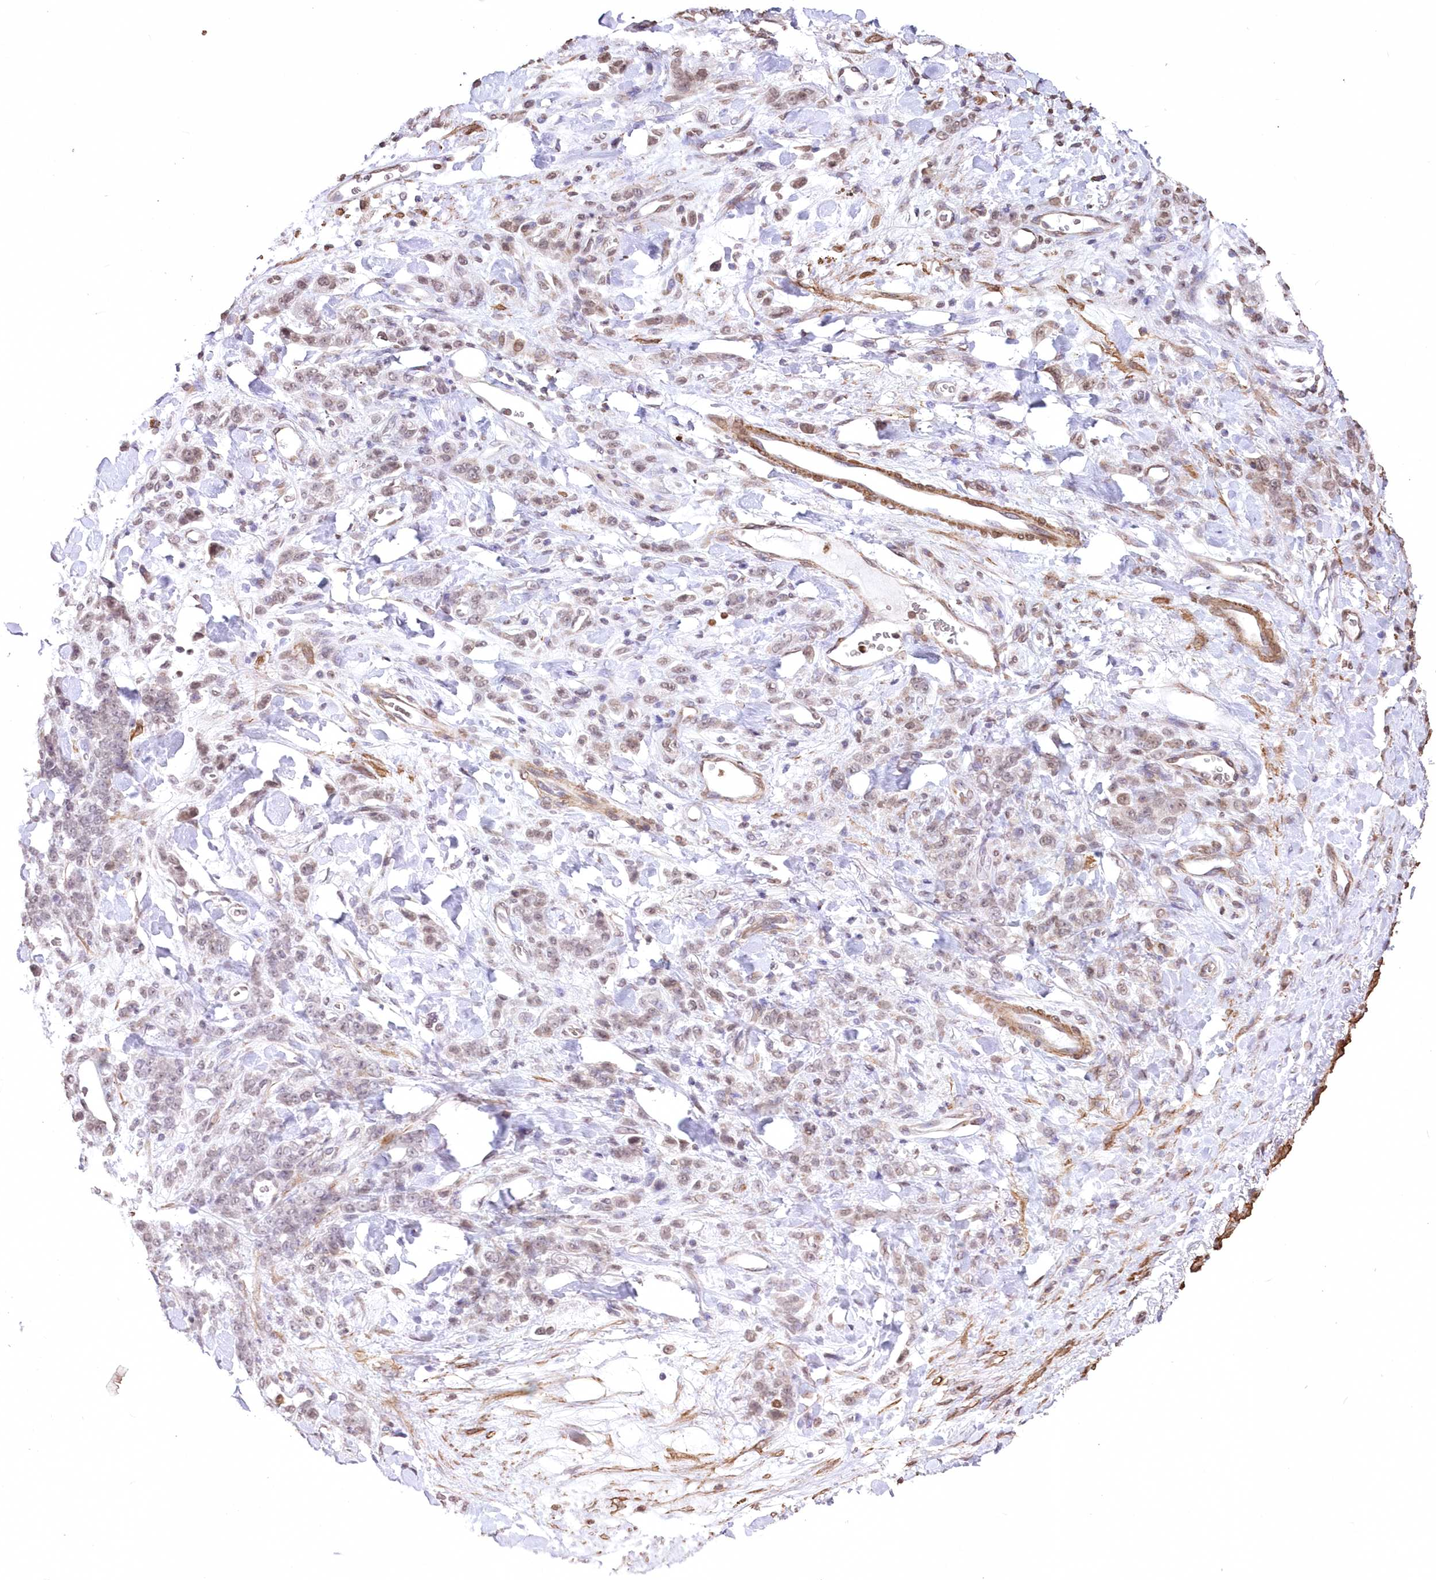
{"staining": {"intensity": "negative", "quantity": "none", "location": "none"}, "tissue": "stomach cancer", "cell_type": "Tumor cells", "image_type": "cancer", "snomed": [{"axis": "morphology", "description": "Normal tissue, NOS"}, {"axis": "morphology", "description": "Adenocarcinoma, NOS"}, {"axis": "topography", "description": "Stomach"}], "caption": "DAB (3,3'-diaminobenzidine) immunohistochemical staining of human stomach cancer (adenocarcinoma) exhibits no significant positivity in tumor cells. Nuclei are stained in blue.", "gene": "RBM27", "patient": {"sex": "male", "age": 82}}